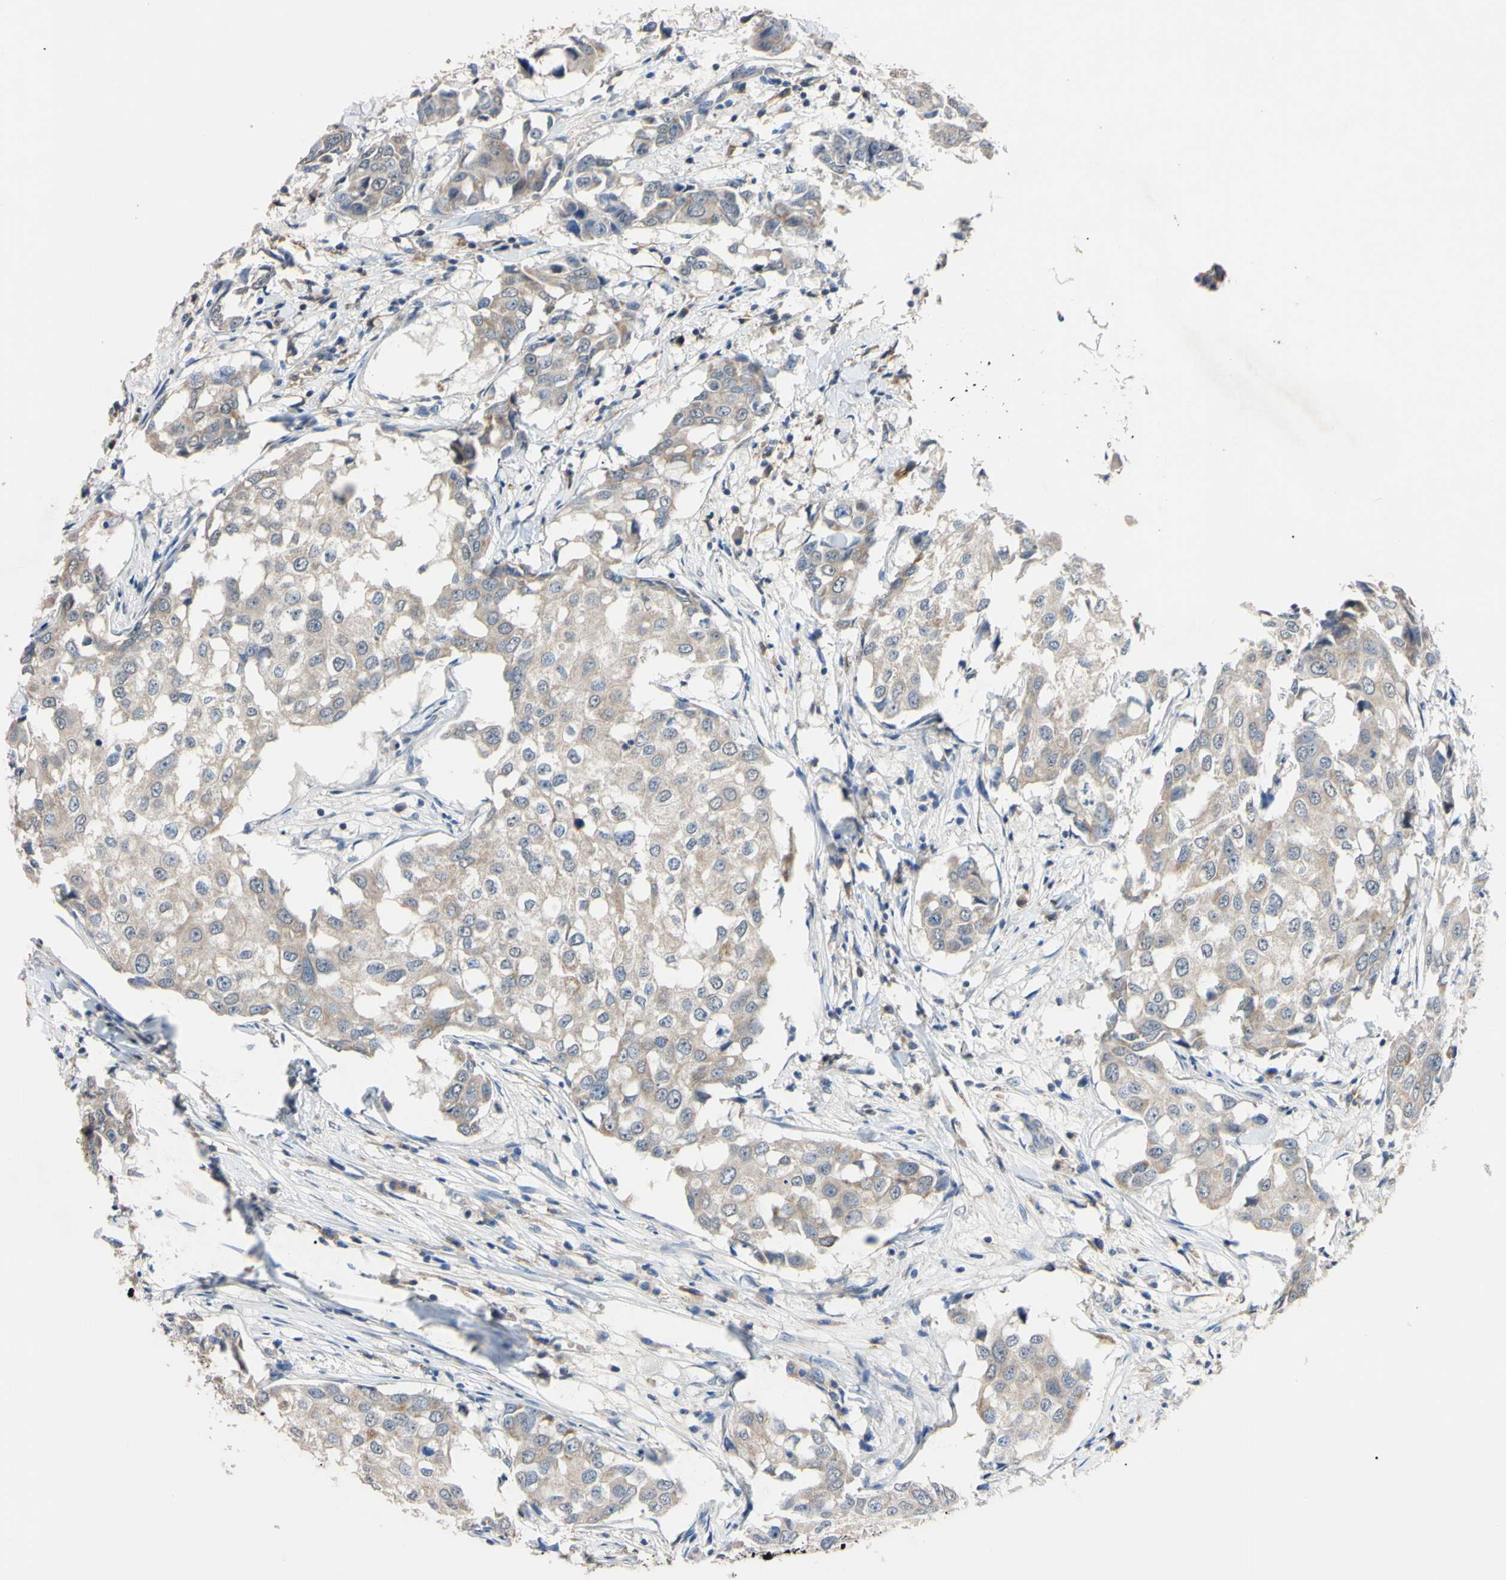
{"staining": {"intensity": "weak", "quantity": ">75%", "location": "cytoplasmic/membranous"}, "tissue": "breast cancer", "cell_type": "Tumor cells", "image_type": "cancer", "snomed": [{"axis": "morphology", "description": "Duct carcinoma"}, {"axis": "topography", "description": "Breast"}], "caption": "Protein expression analysis of human breast infiltrating ductal carcinoma reveals weak cytoplasmic/membranous positivity in about >75% of tumor cells. The staining is performed using DAB (3,3'-diaminobenzidine) brown chromogen to label protein expression. The nuclei are counter-stained blue using hematoxylin.", "gene": "PNKD", "patient": {"sex": "female", "age": 27}}